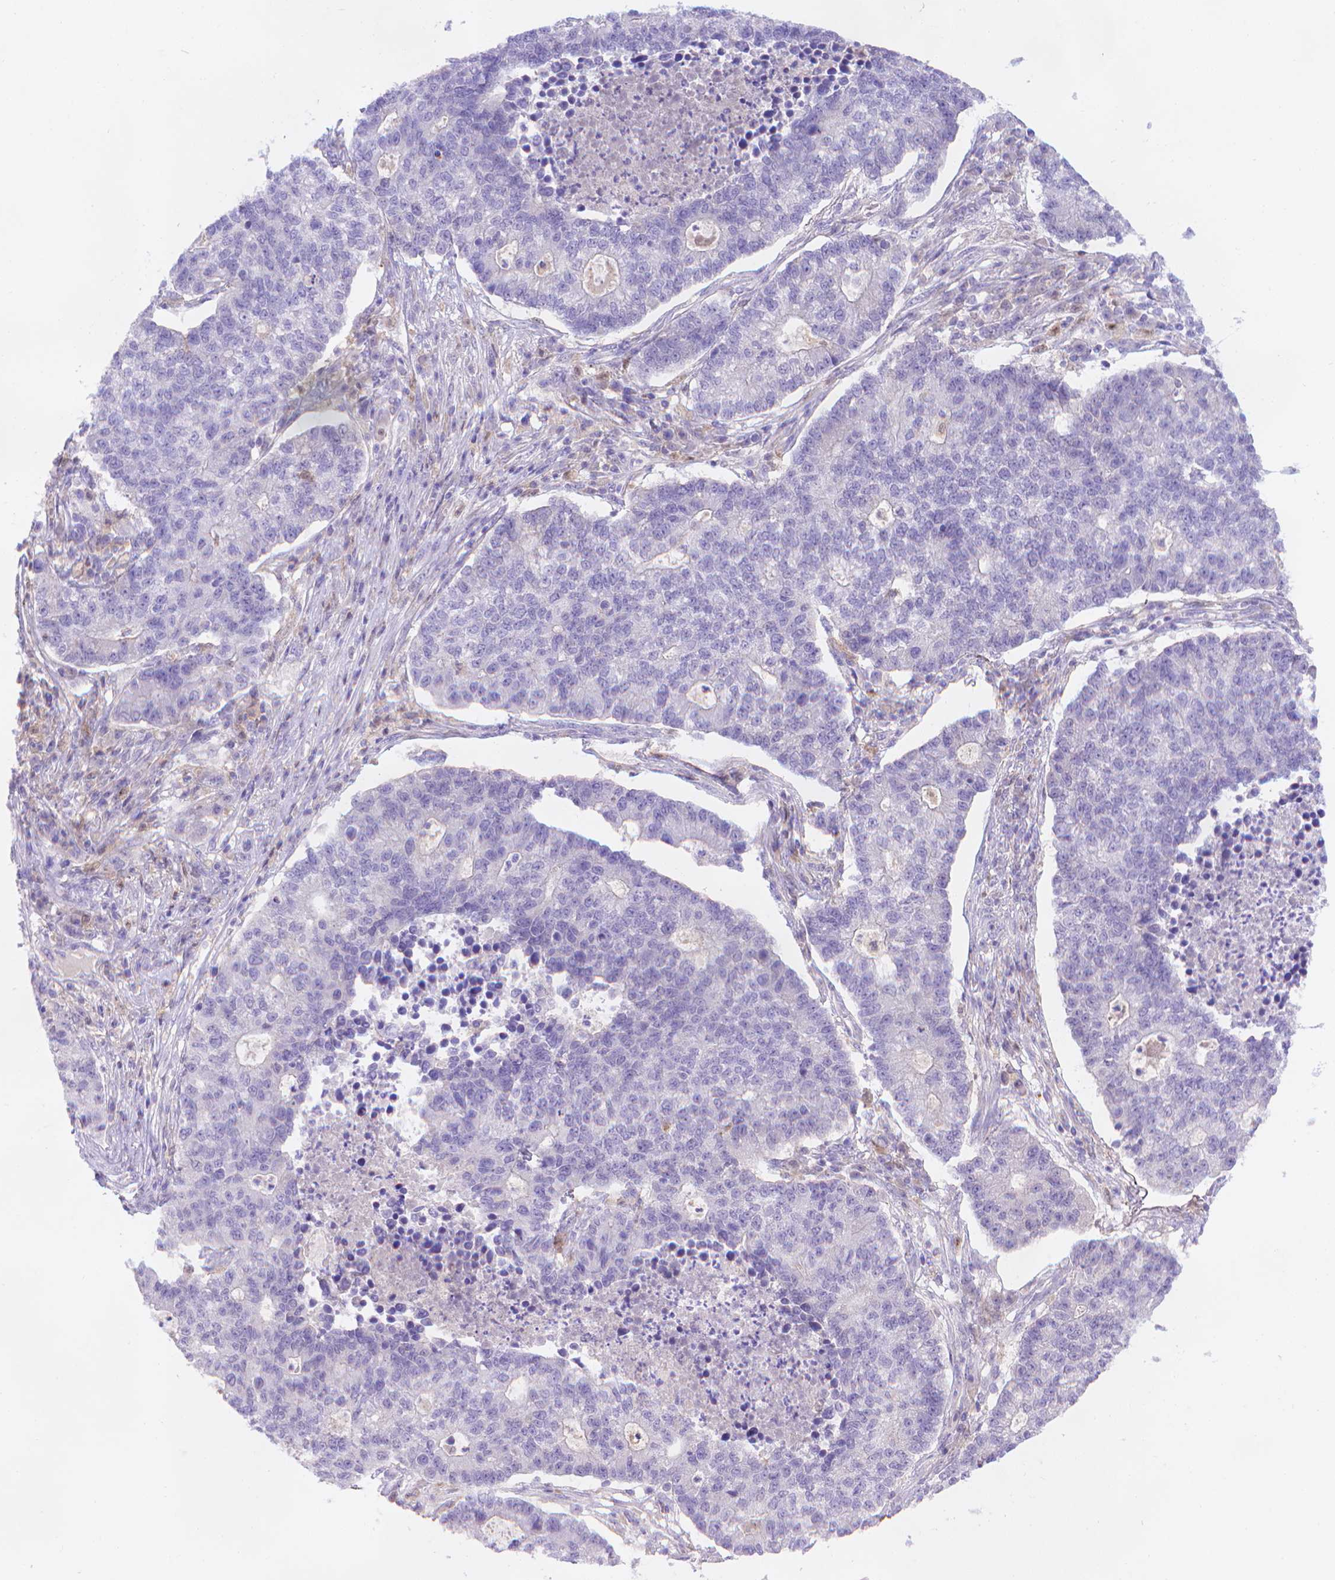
{"staining": {"intensity": "negative", "quantity": "none", "location": "none"}, "tissue": "lung cancer", "cell_type": "Tumor cells", "image_type": "cancer", "snomed": [{"axis": "morphology", "description": "Adenocarcinoma, NOS"}, {"axis": "topography", "description": "Lung"}], "caption": "The immunohistochemistry (IHC) image has no significant staining in tumor cells of lung adenocarcinoma tissue.", "gene": "FGD2", "patient": {"sex": "male", "age": 57}}